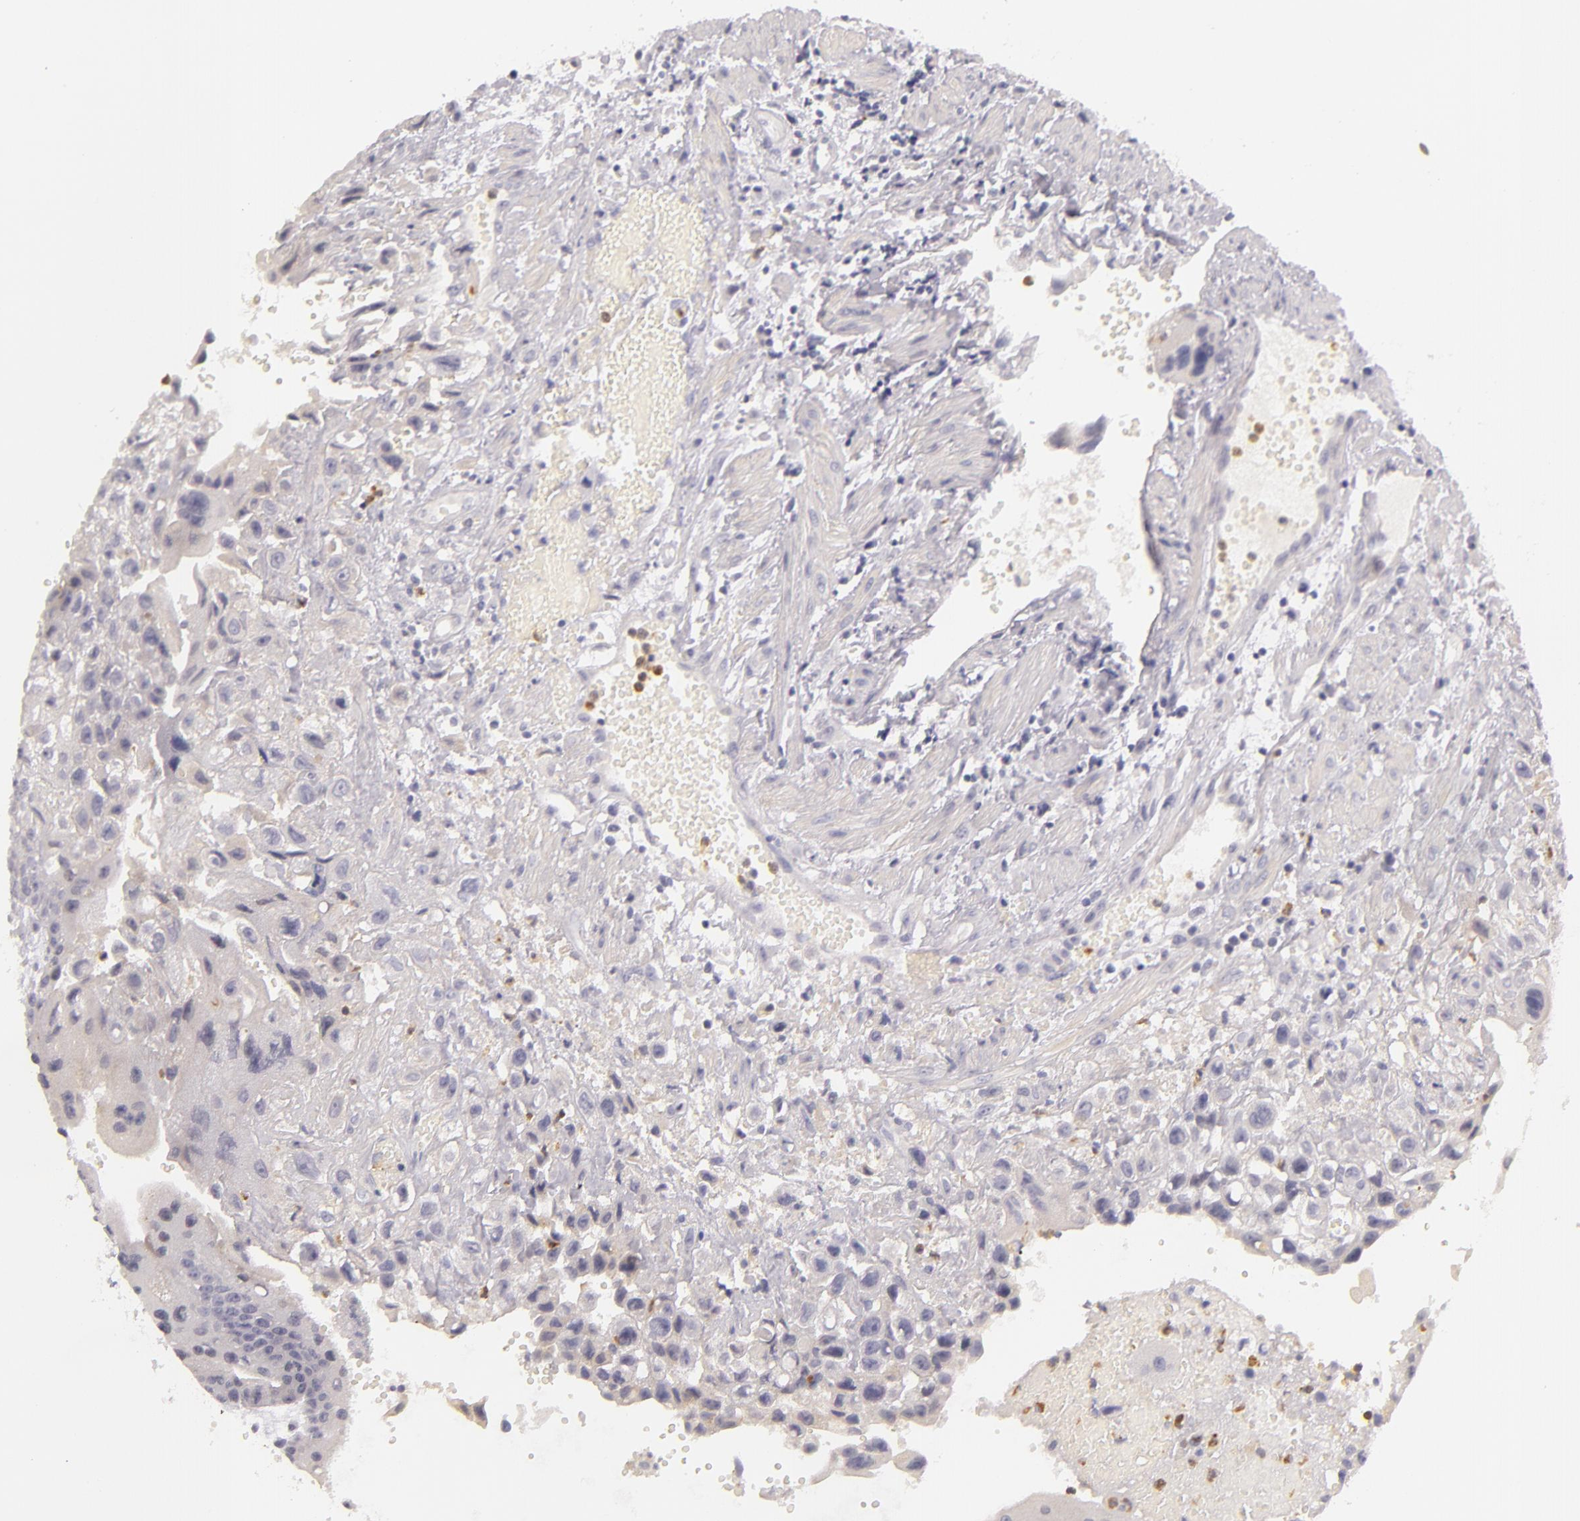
{"staining": {"intensity": "negative", "quantity": "none", "location": "none"}, "tissue": "placenta", "cell_type": "Decidual cells", "image_type": "normal", "snomed": [{"axis": "morphology", "description": "Normal tissue, NOS"}, {"axis": "topography", "description": "Placenta"}], "caption": "The IHC image has no significant staining in decidual cells of placenta. (Stains: DAB immunohistochemistry with hematoxylin counter stain, Microscopy: brightfield microscopy at high magnification).", "gene": "FAM181A", "patient": {"sex": "female", "age": 34}}